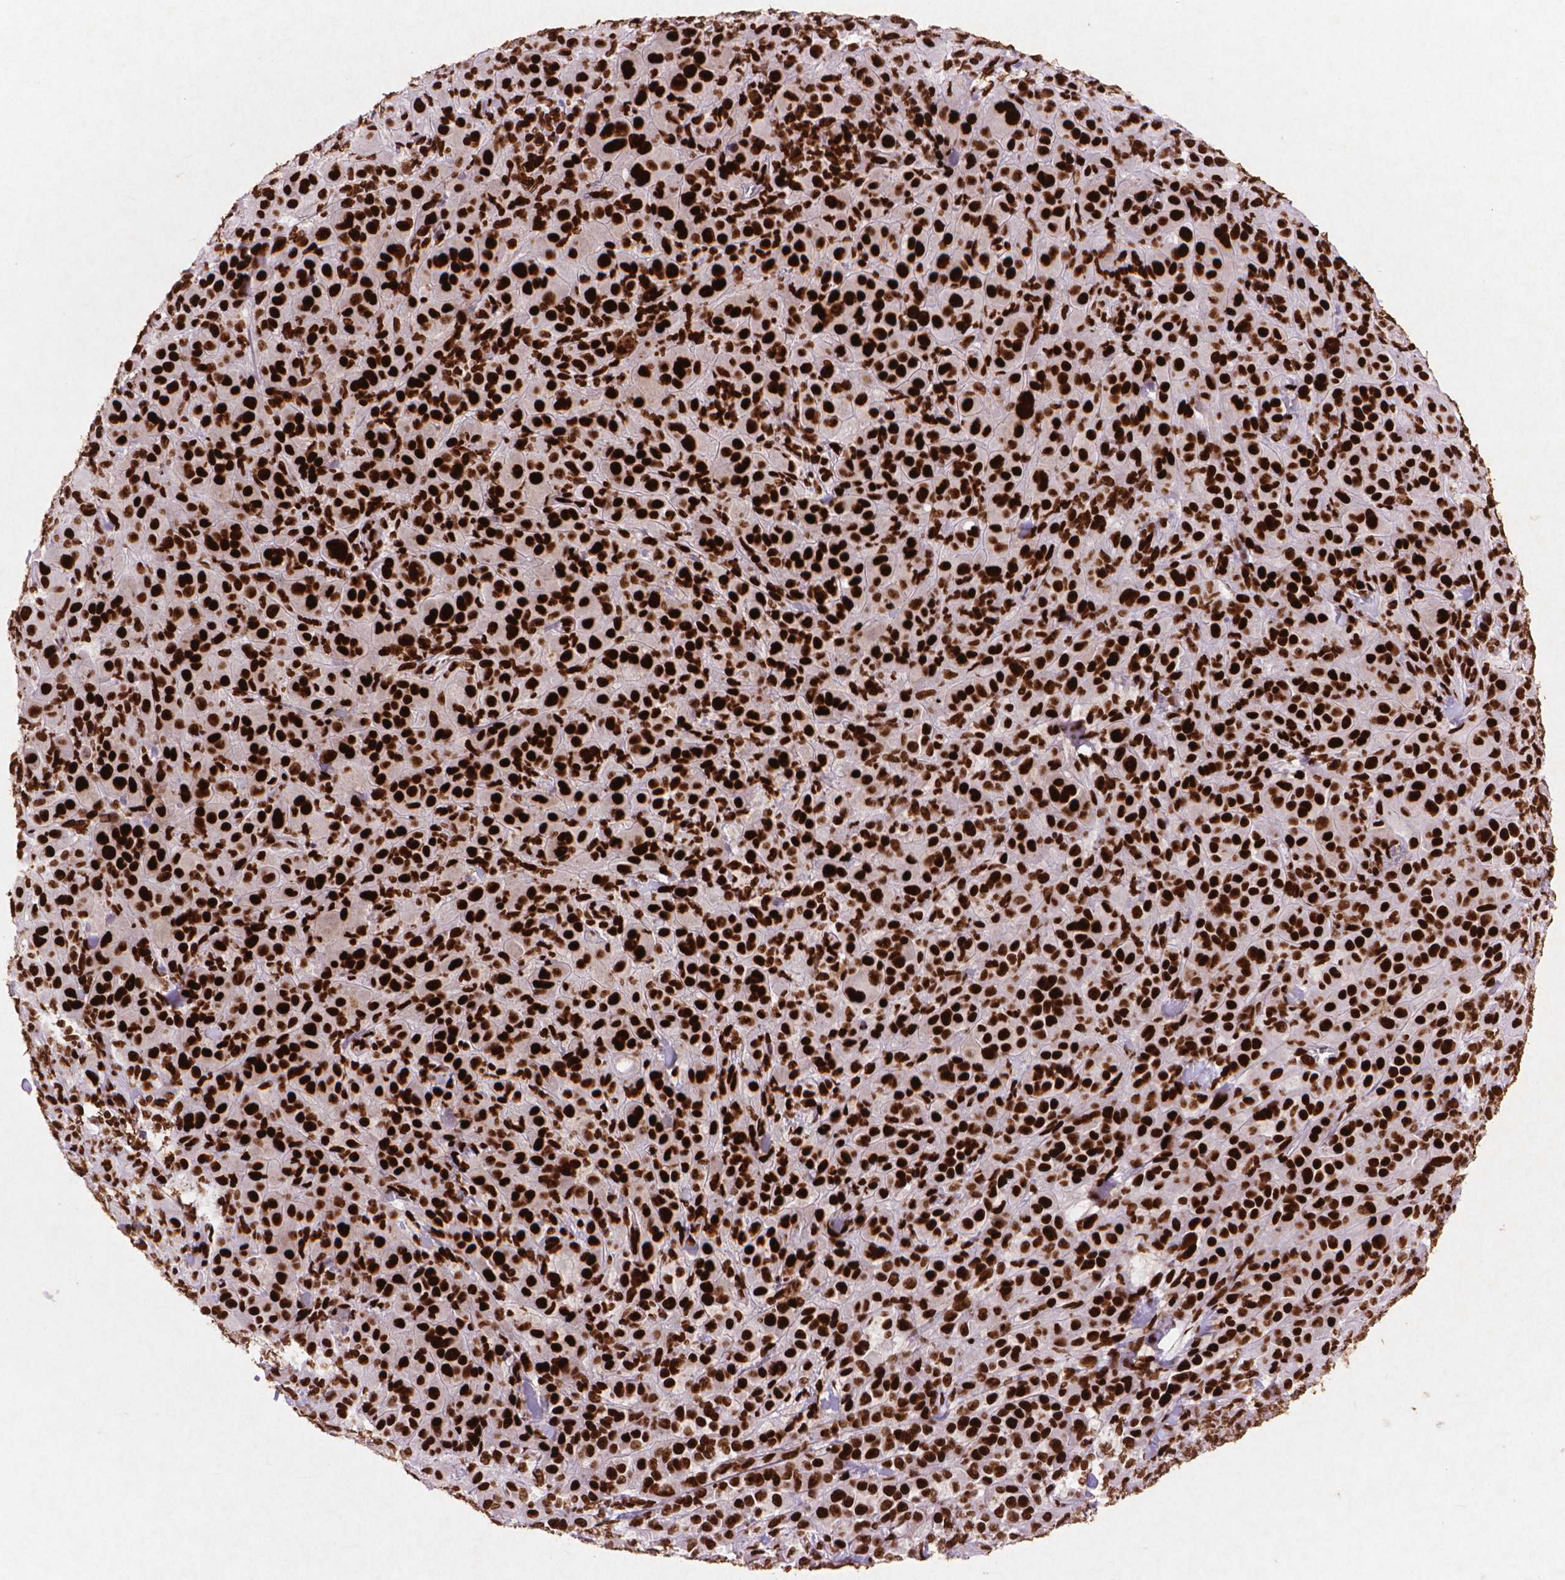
{"staining": {"intensity": "strong", "quantity": ">75%", "location": "nuclear"}, "tissue": "melanoma", "cell_type": "Tumor cells", "image_type": "cancer", "snomed": [{"axis": "morphology", "description": "Malignant melanoma, NOS"}, {"axis": "topography", "description": "Skin"}], "caption": "This is a micrograph of immunohistochemistry (IHC) staining of malignant melanoma, which shows strong expression in the nuclear of tumor cells.", "gene": "CITED2", "patient": {"sex": "female", "age": 87}}